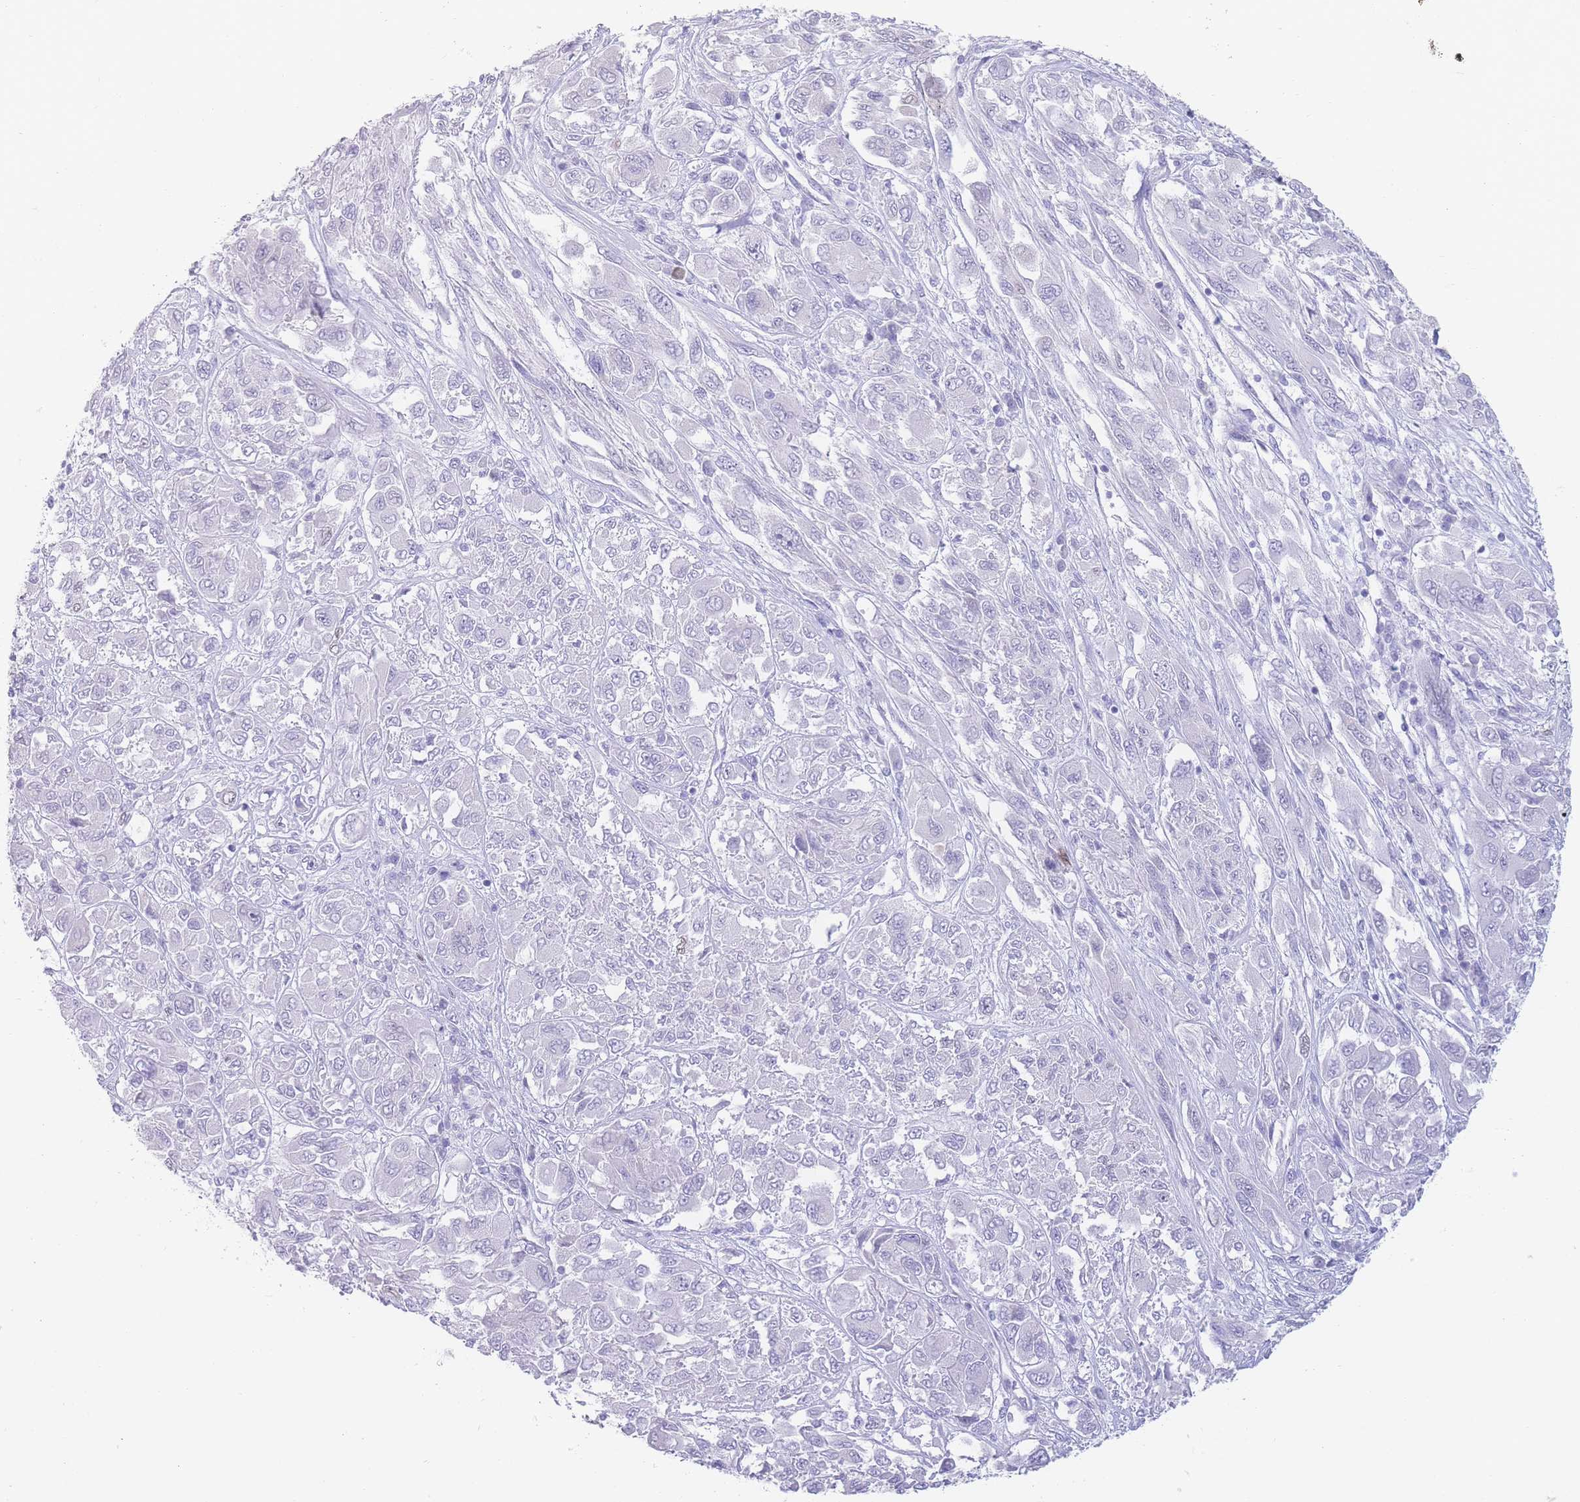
{"staining": {"intensity": "negative", "quantity": "none", "location": "none"}, "tissue": "melanoma", "cell_type": "Tumor cells", "image_type": "cancer", "snomed": [{"axis": "morphology", "description": "Malignant melanoma, NOS"}, {"axis": "topography", "description": "Skin"}], "caption": "The IHC micrograph has no significant positivity in tumor cells of melanoma tissue.", "gene": "PSMB5", "patient": {"sex": "female", "age": 91}}